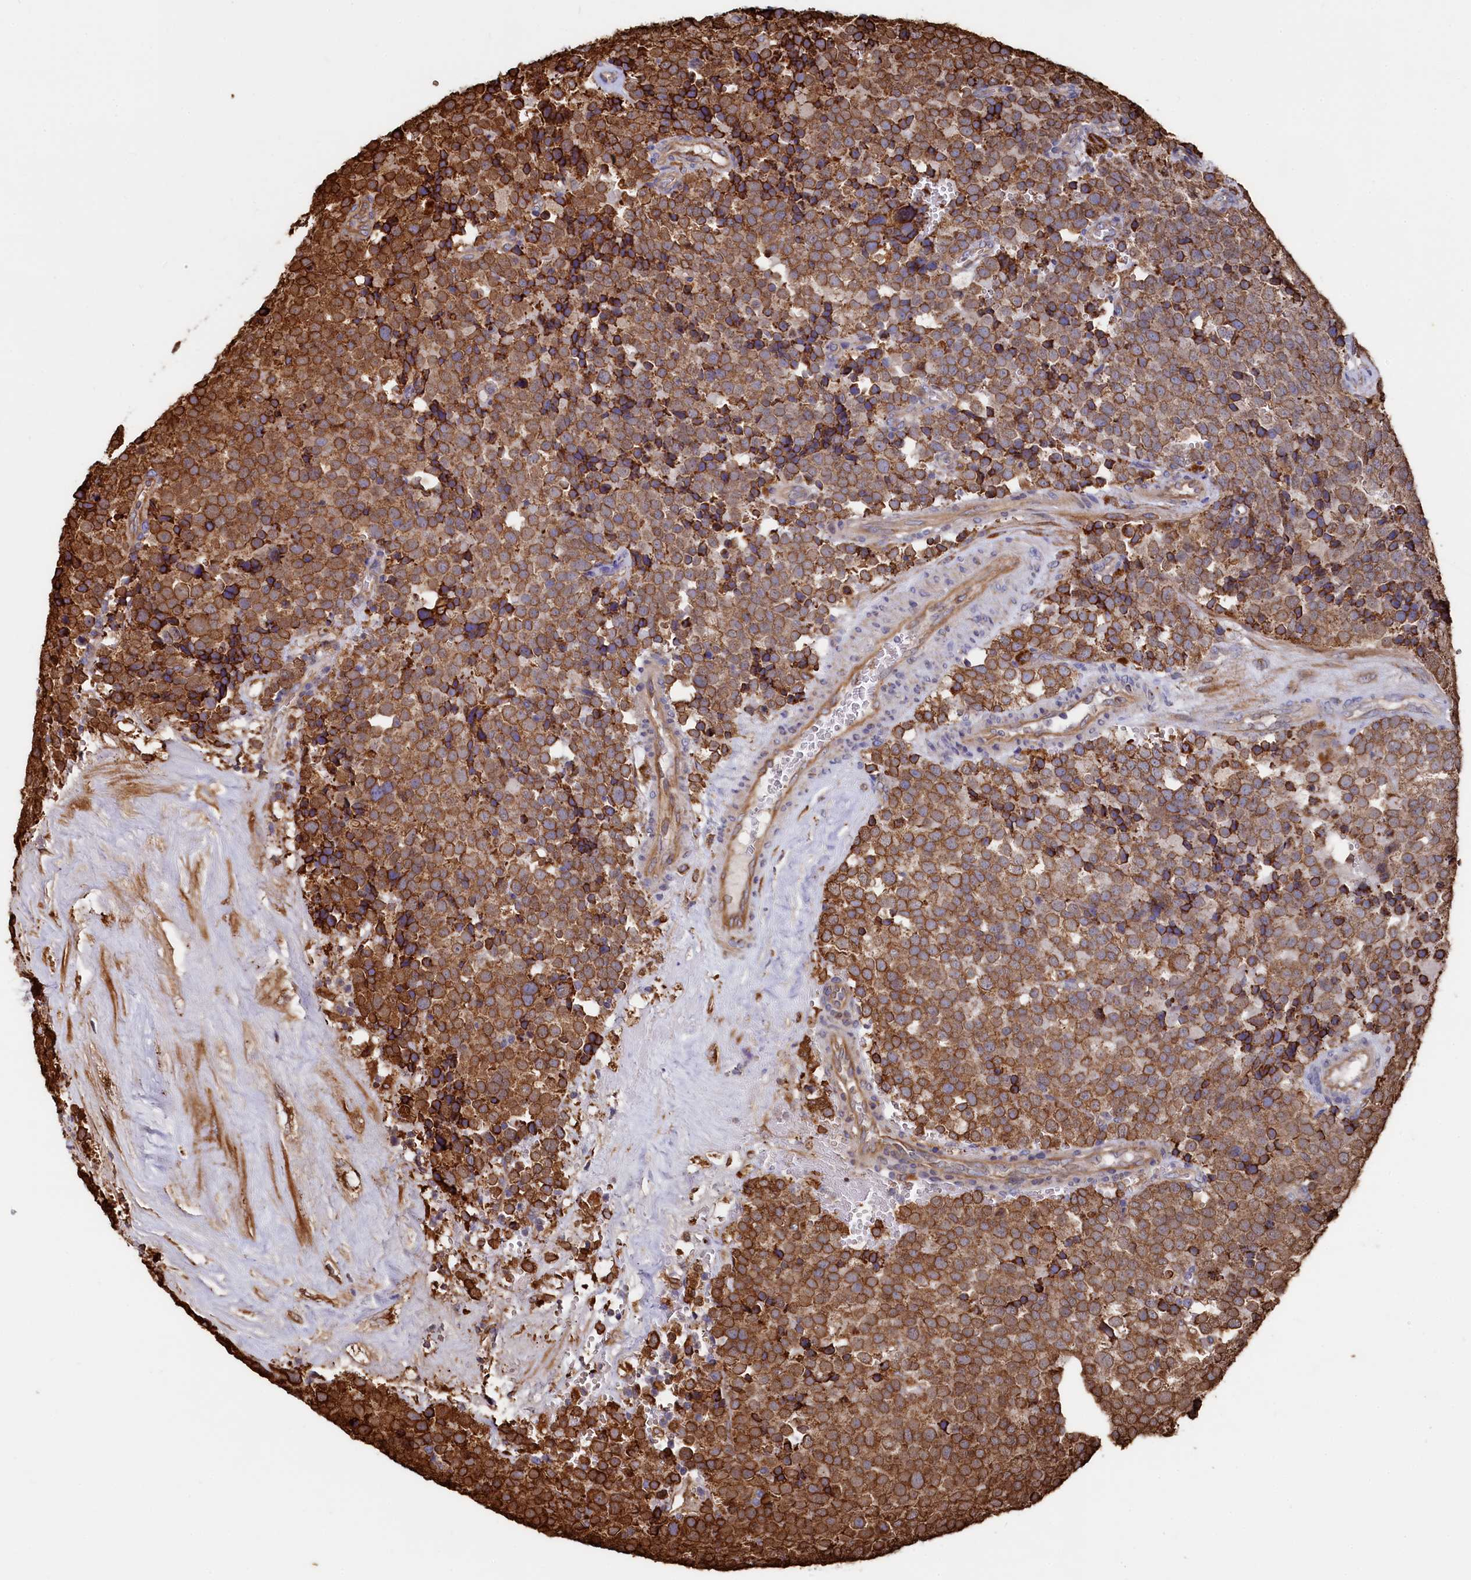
{"staining": {"intensity": "strong", "quantity": ">75%", "location": "cytoplasmic/membranous"}, "tissue": "testis cancer", "cell_type": "Tumor cells", "image_type": "cancer", "snomed": [{"axis": "morphology", "description": "Seminoma, NOS"}, {"axis": "topography", "description": "Testis"}], "caption": "Protein expression analysis of human testis cancer (seminoma) reveals strong cytoplasmic/membranous expression in approximately >75% of tumor cells. The staining was performed using DAB, with brown indicating positive protein expression. Nuclei are stained blue with hematoxylin.", "gene": "NEURL1B", "patient": {"sex": "male", "age": 71}}